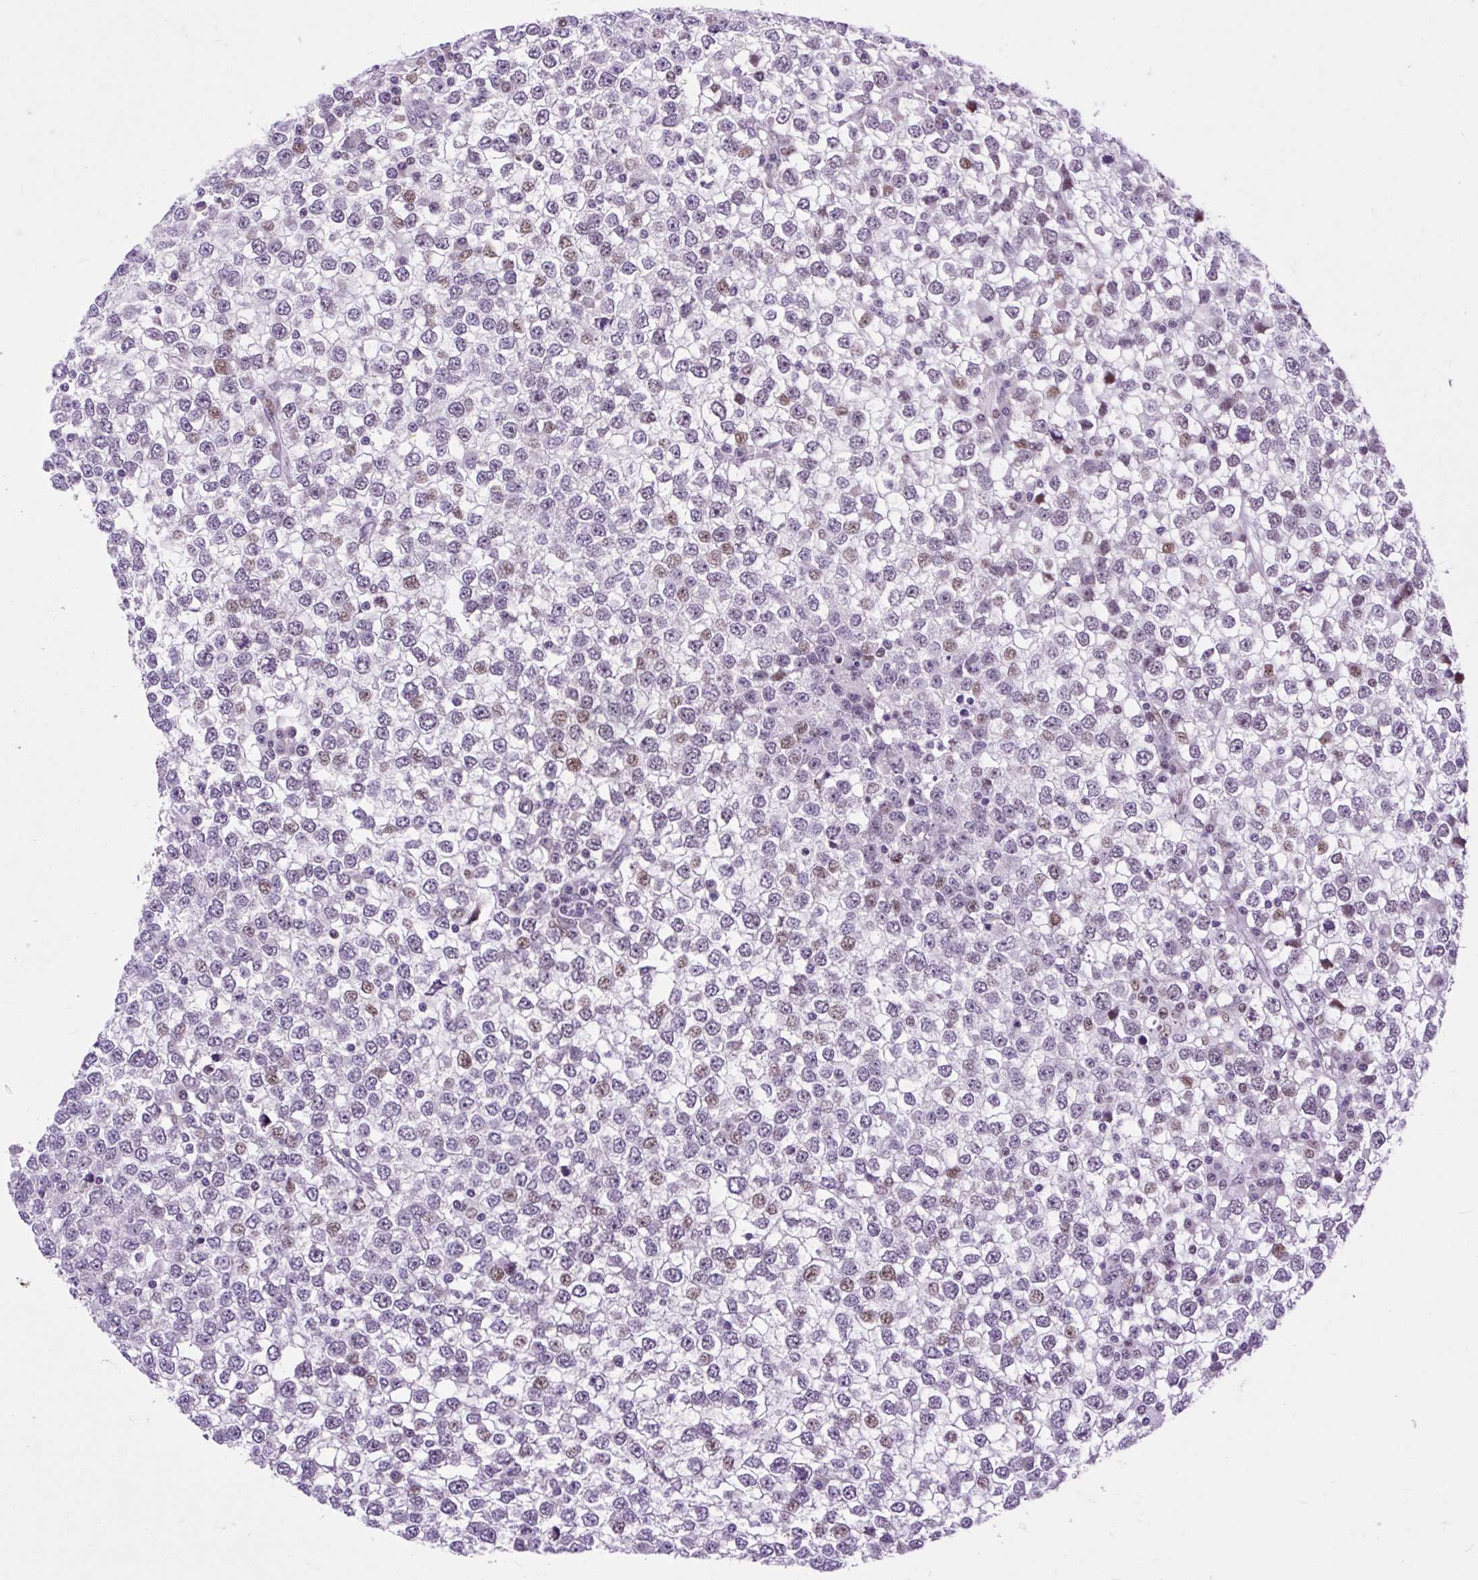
{"staining": {"intensity": "weak", "quantity": ">75%", "location": "nuclear"}, "tissue": "testis cancer", "cell_type": "Tumor cells", "image_type": "cancer", "snomed": [{"axis": "morphology", "description": "Seminoma, NOS"}, {"axis": "topography", "description": "Testis"}], "caption": "Tumor cells demonstrate low levels of weak nuclear positivity in approximately >75% of cells in seminoma (testis).", "gene": "CLK2", "patient": {"sex": "male", "age": 65}}